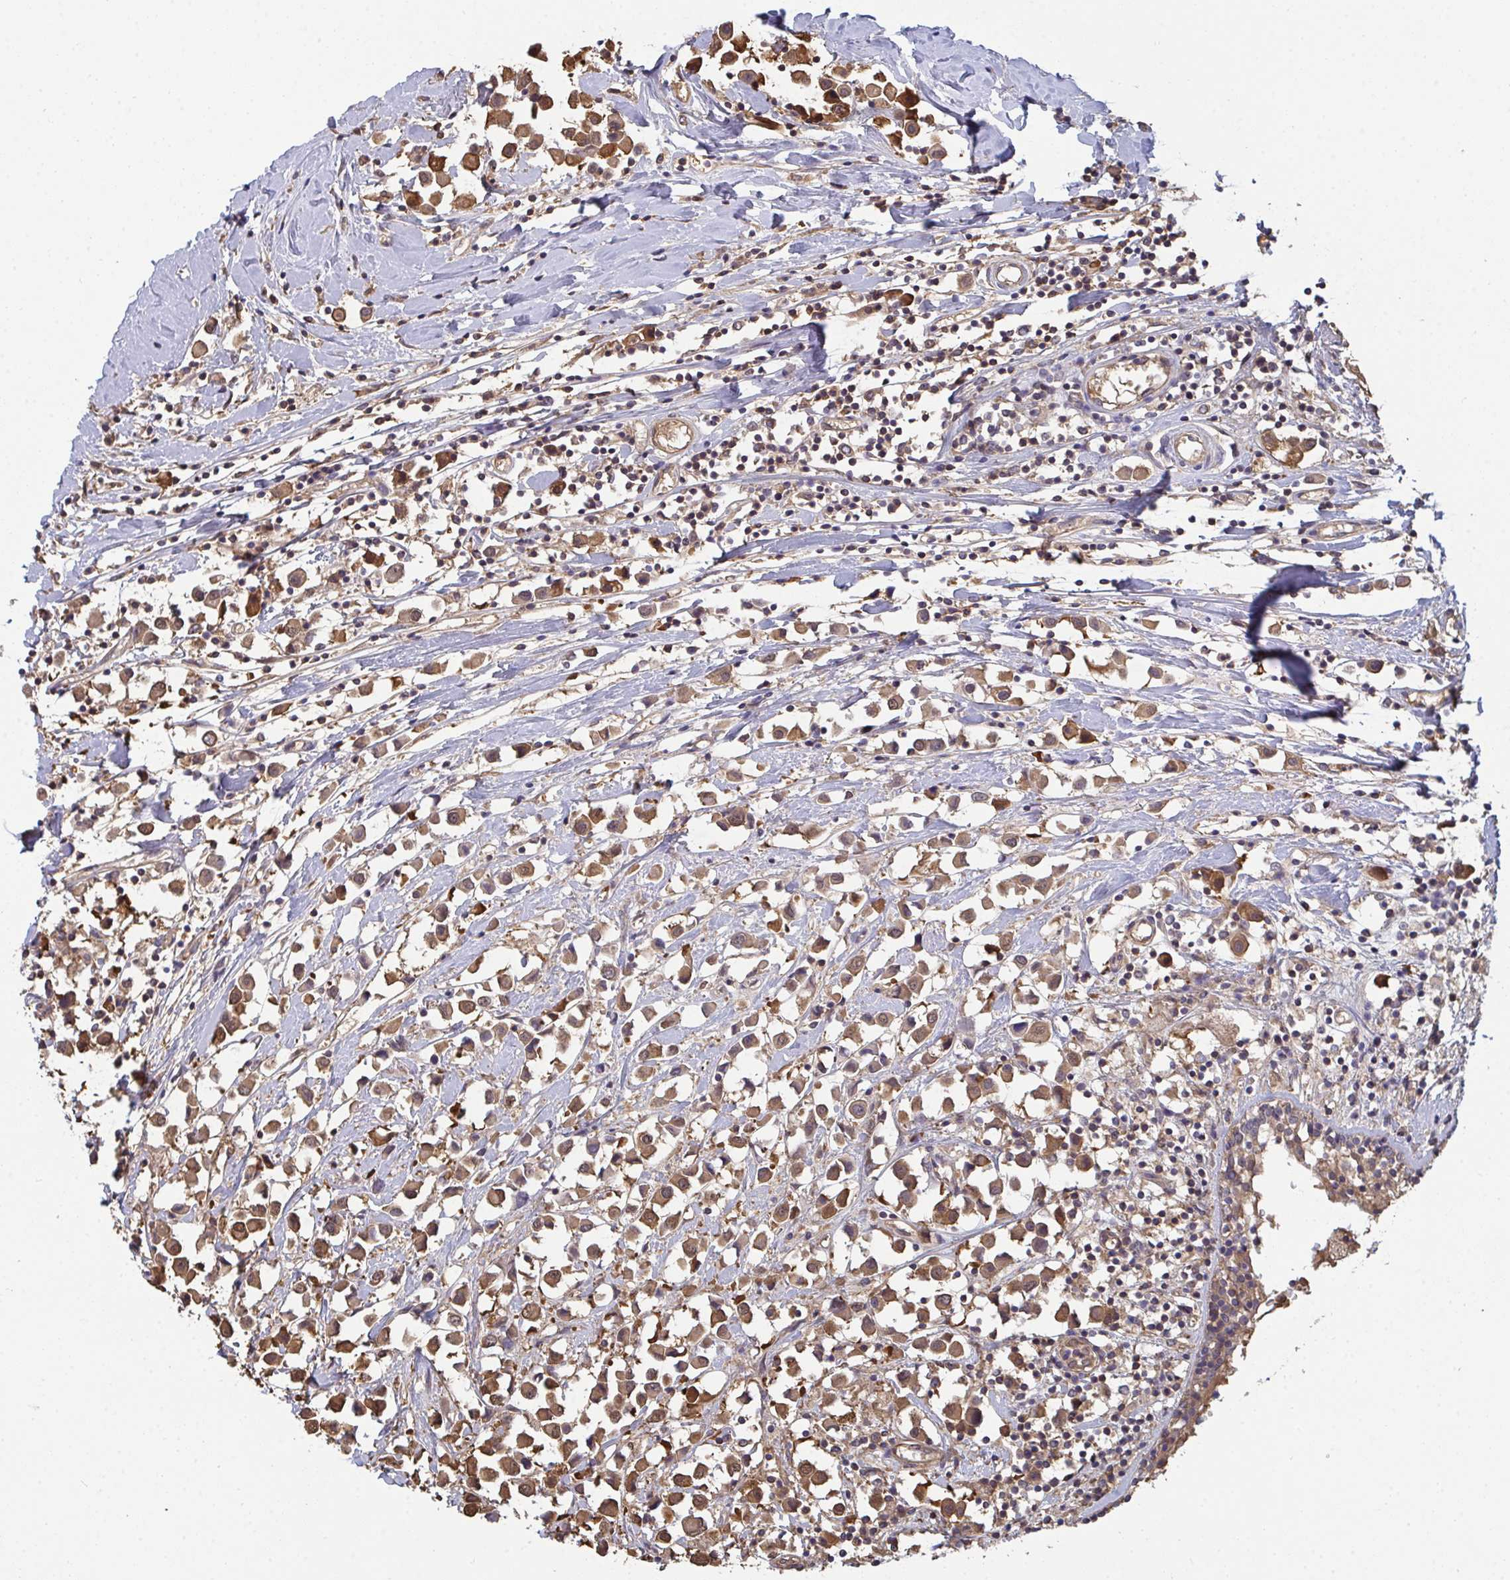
{"staining": {"intensity": "moderate", "quantity": ">75%", "location": "cytoplasmic/membranous,nuclear"}, "tissue": "breast cancer", "cell_type": "Tumor cells", "image_type": "cancer", "snomed": [{"axis": "morphology", "description": "Duct carcinoma"}, {"axis": "topography", "description": "Breast"}], "caption": "Immunohistochemical staining of human intraductal carcinoma (breast) exhibits medium levels of moderate cytoplasmic/membranous and nuclear protein expression in approximately >75% of tumor cells.", "gene": "TTC9C", "patient": {"sex": "female", "age": 61}}